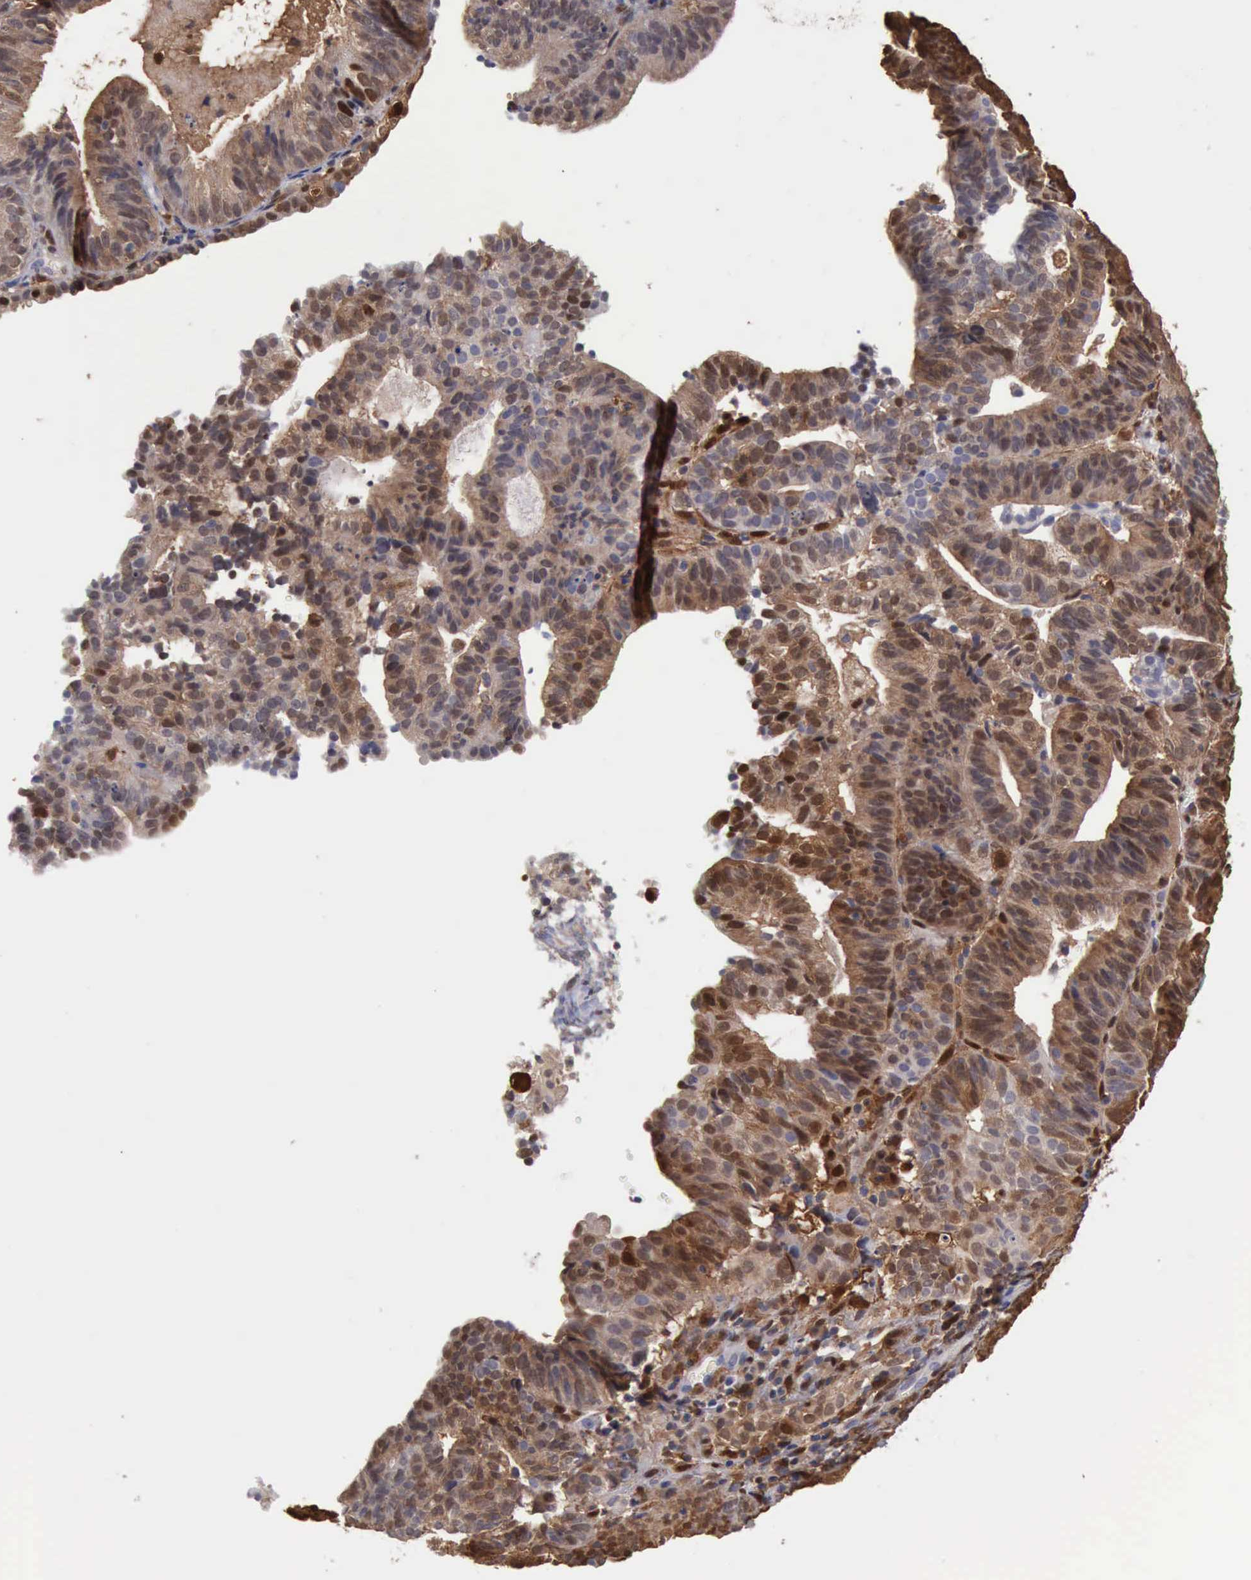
{"staining": {"intensity": "moderate", "quantity": "25%-75%", "location": "cytoplasmic/membranous,nuclear"}, "tissue": "cervical cancer", "cell_type": "Tumor cells", "image_type": "cancer", "snomed": [{"axis": "morphology", "description": "Adenocarcinoma, NOS"}, {"axis": "topography", "description": "Cervix"}], "caption": "Immunohistochemistry of cervical cancer shows medium levels of moderate cytoplasmic/membranous and nuclear expression in about 25%-75% of tumor cells. The staining was performed using DAB, with brown indicating positive protein expression. Nuclei are stained blue with hematoxylin.", "gene": "STAT1", "patient": {"sex": "female", "age": 60}}